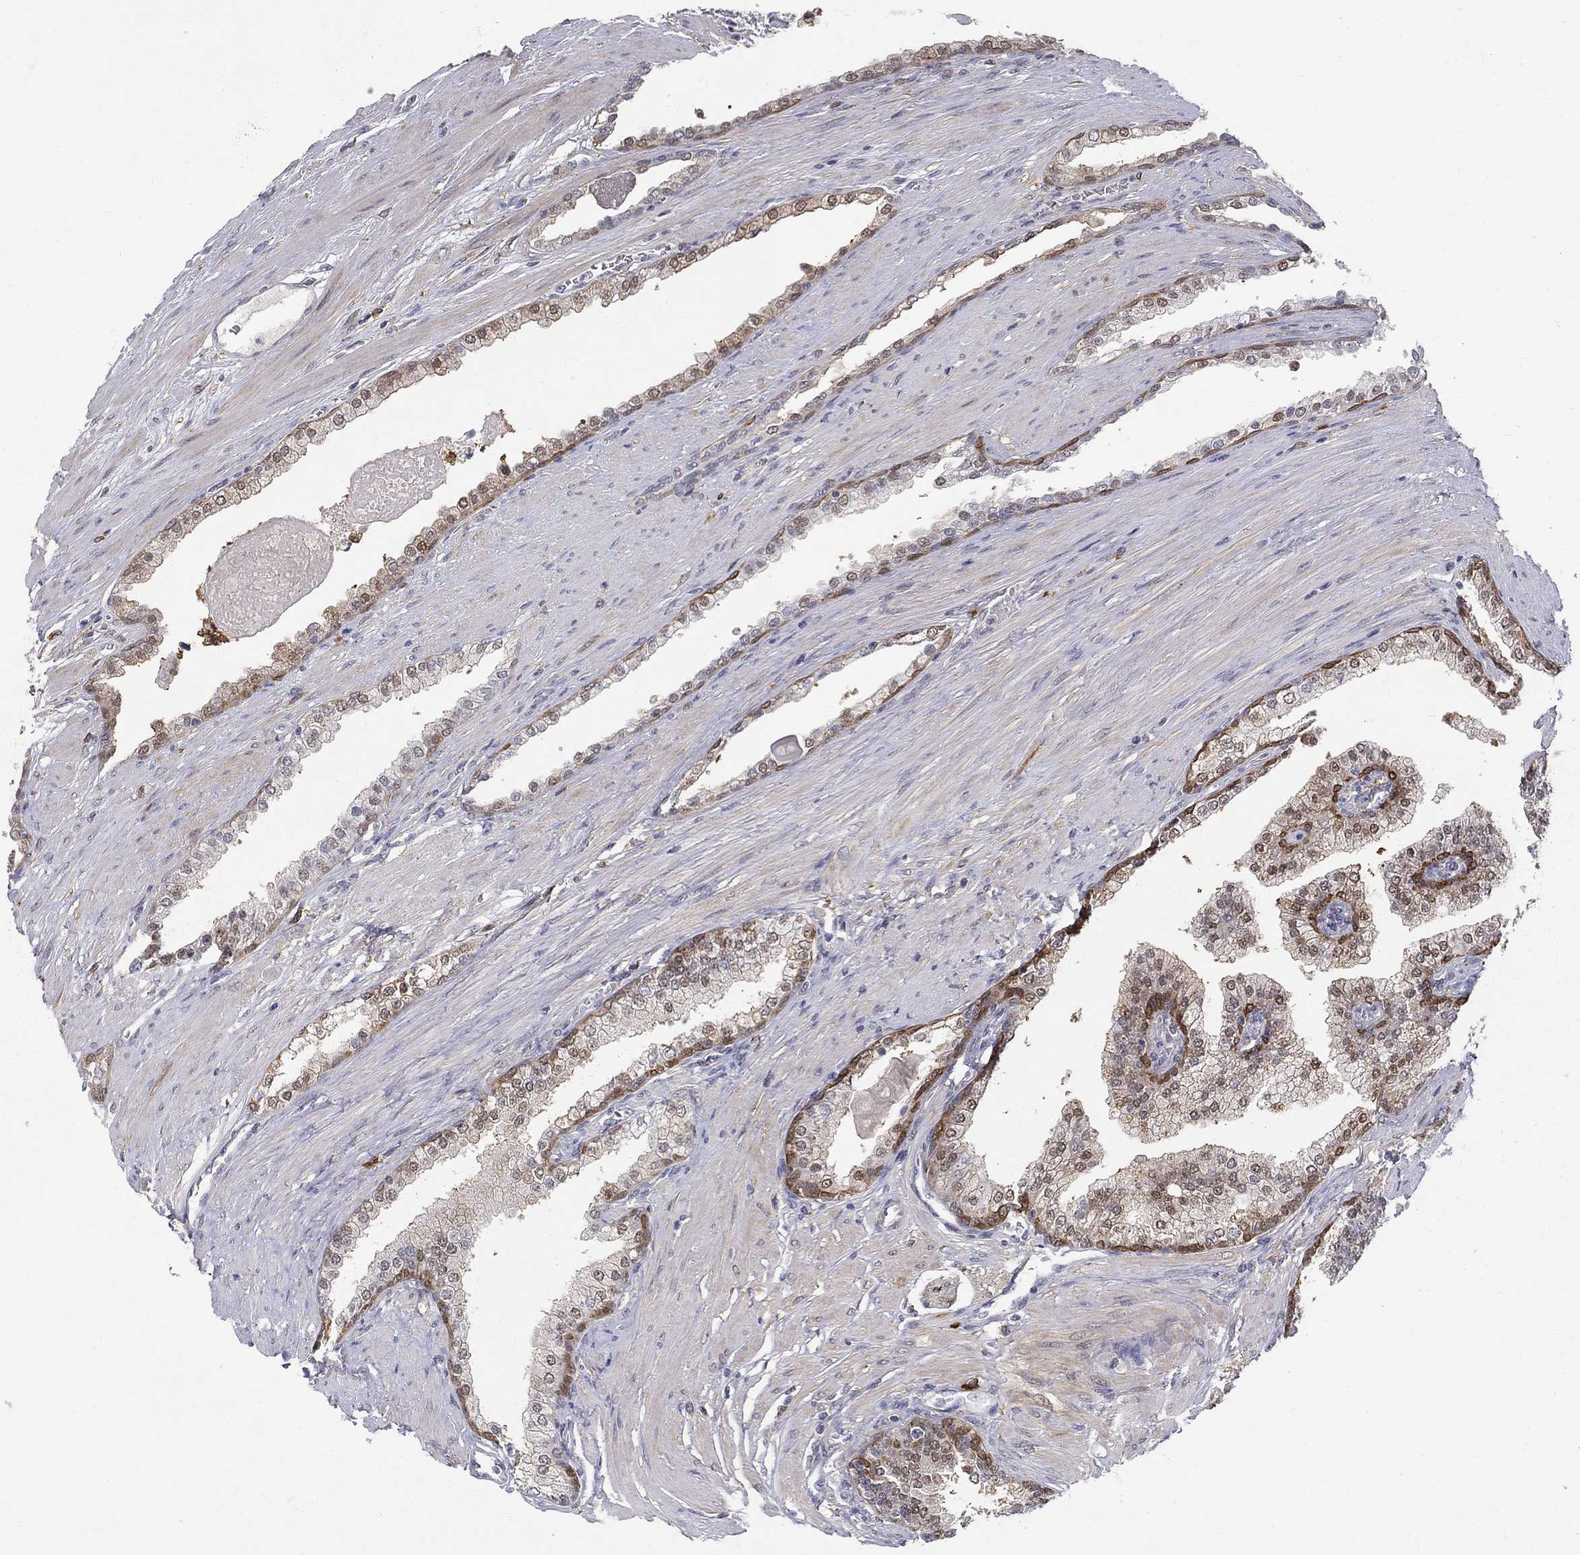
{"staining": {"intensity": "moderate", "quantity": "25%-75%", "location": "cytoplasmic/membranous,nuclear"}, "tissue": "prostate cancer", "cell_type": "Tumor cells", "image_type": "cancer", "snomed": [{"axis": "morphology", "description": "Adenocarcinoma, NOS"}, {"axis": "topography", "description": "Prostate"}], "caption": "Prostate cancer was stained to show a protein in brown. There is medium levels of moderate cytoplasmic/membranous and nuclear staining in about 25%-75% of tumor cells. The staining is performed using DAB brown chromogen to label protein expression. The nuclei are counter-stained blue using hematoxylin.", "gene": "PCBP3", "patient": {"sex": "male", "age": 67}}